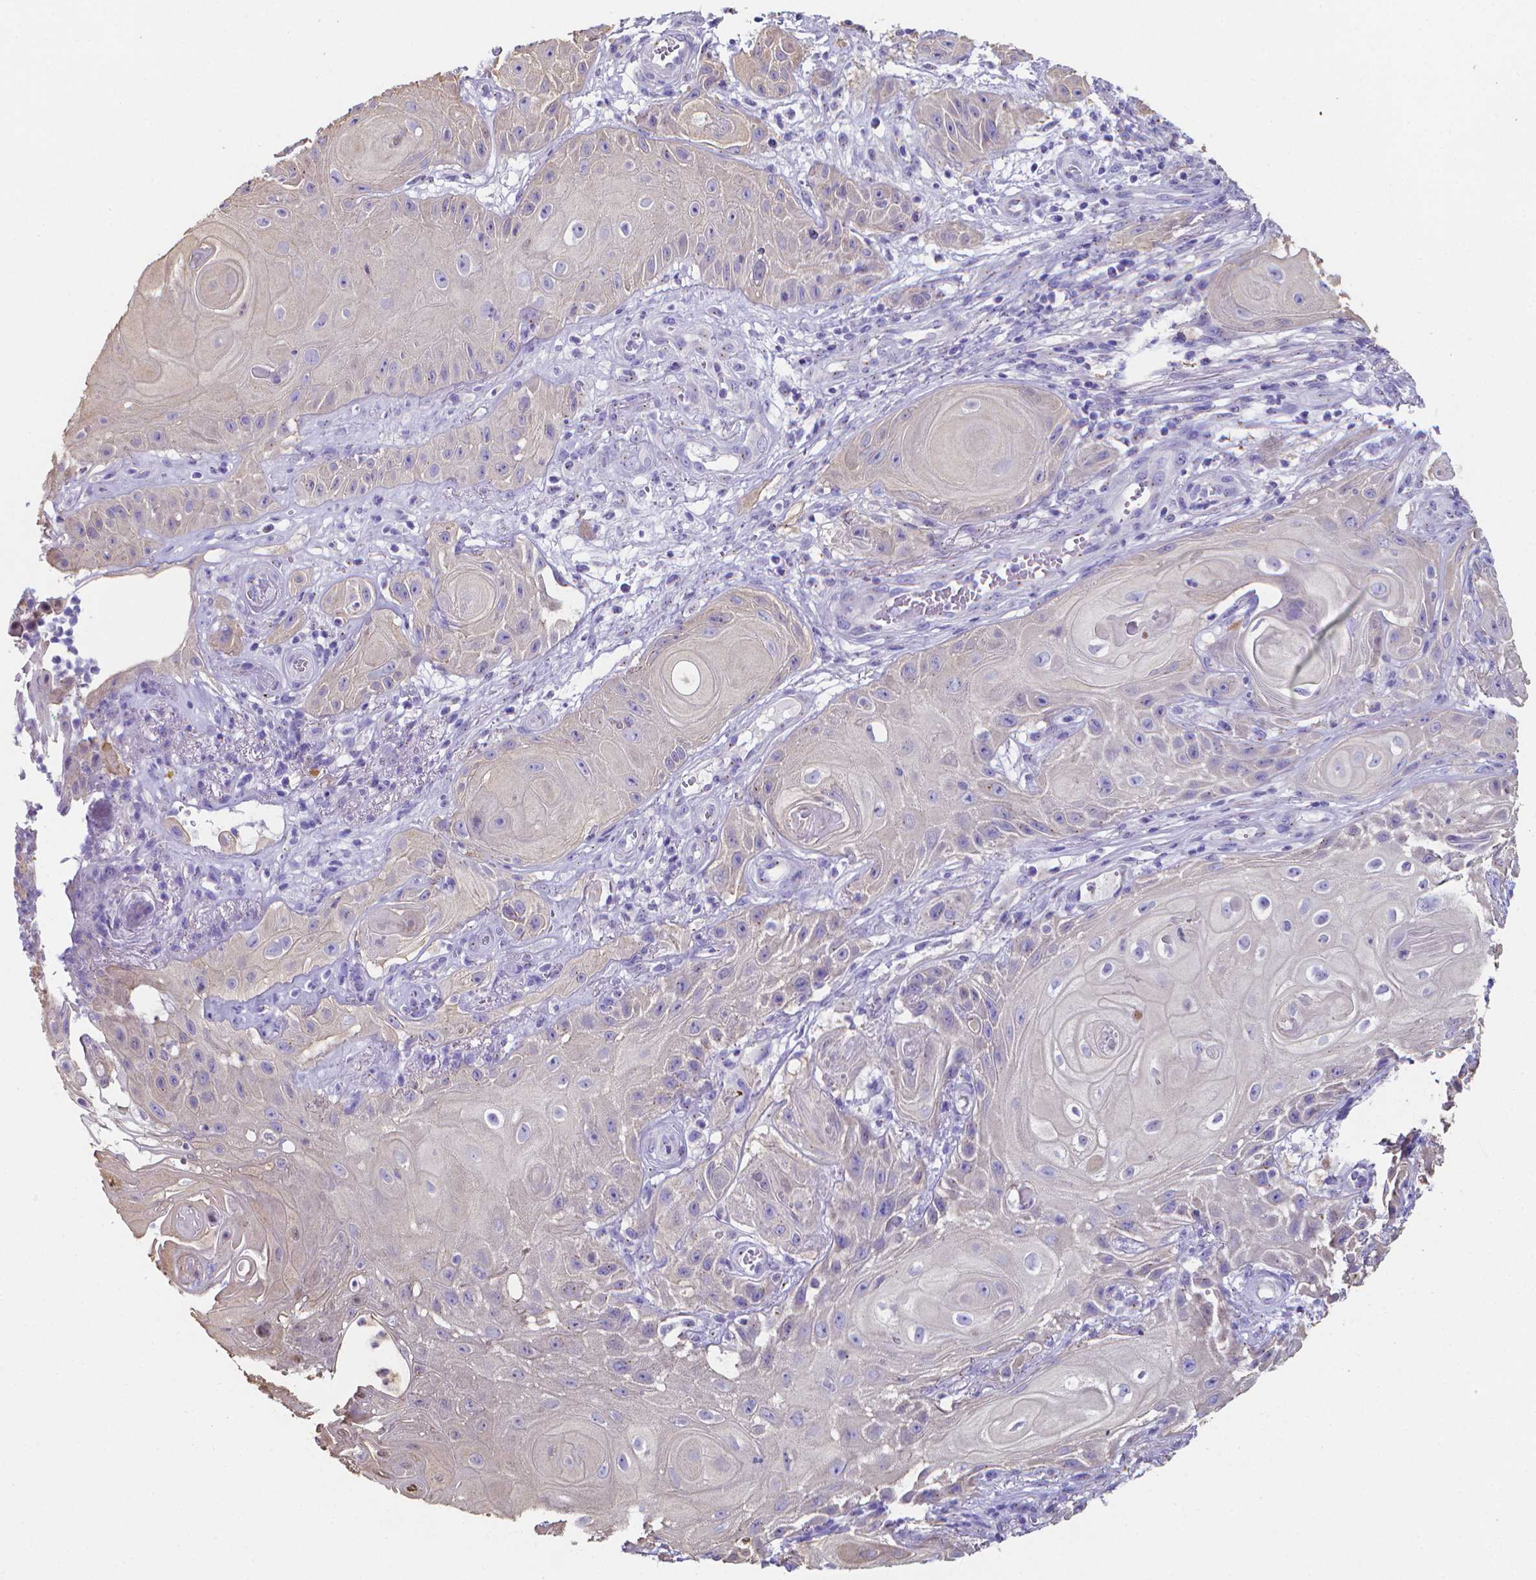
{"staining": {"intensity": "negative", "quantity": "none", "location": "none"}, "tissue": "skin cancer", "cell_type": "Tumor cells", "image_type": "cancer", "snomed": [{"axis": "morphology", "description": "Squamous cell carcinoma, NOS"}, {"axis": "topography", "description": "Skin"}], "caption": "Skin cancer (squamous cell carcinoma) stained for a protein using IHC exhibits no staining tumor cells.", "gene": "LRRC73", "patient": {"sex": "male", "age": 62}}